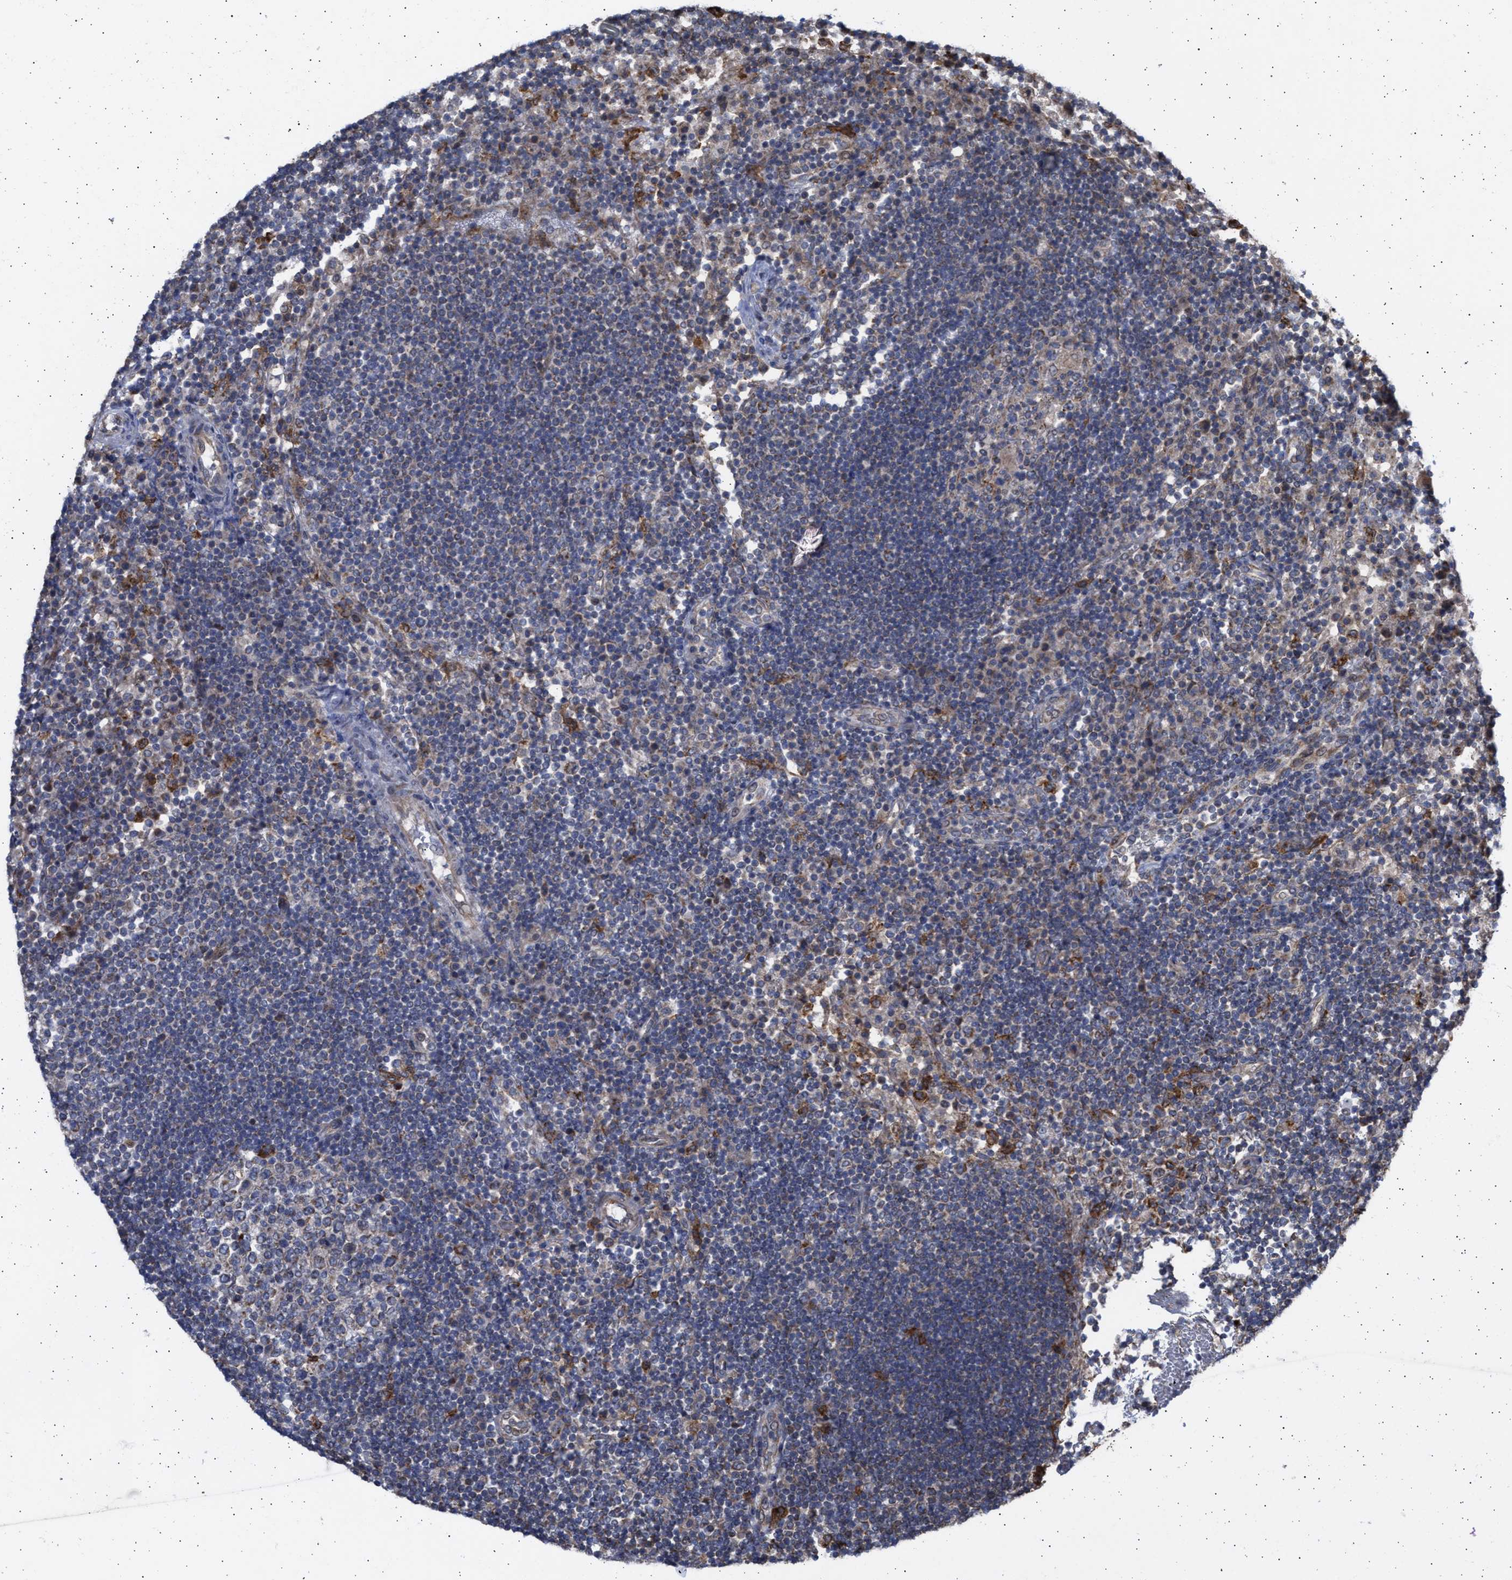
{"staining": {"intensity": "moderate", "quantity": "25%-75%", "location": "cytoplasmic/membranous"}, "tissue": "lymph node", "cell_type": "Germinal center cells", "image_type": "normal", "snomed": [{"axis": "morphology", "description": "Normal tissue, NOS"}, {"axis": "topography", "description": "Lymph node"}], "caption": "This histopathology image displays immunohistochemistry staining of unremarkable human lymph node, with medium moderate cytoplasmic/membranous positivity in about 25%-75% of germinal center cells.", "gene": "TTC19", "patient": {"sex": "female", "age": 53}}